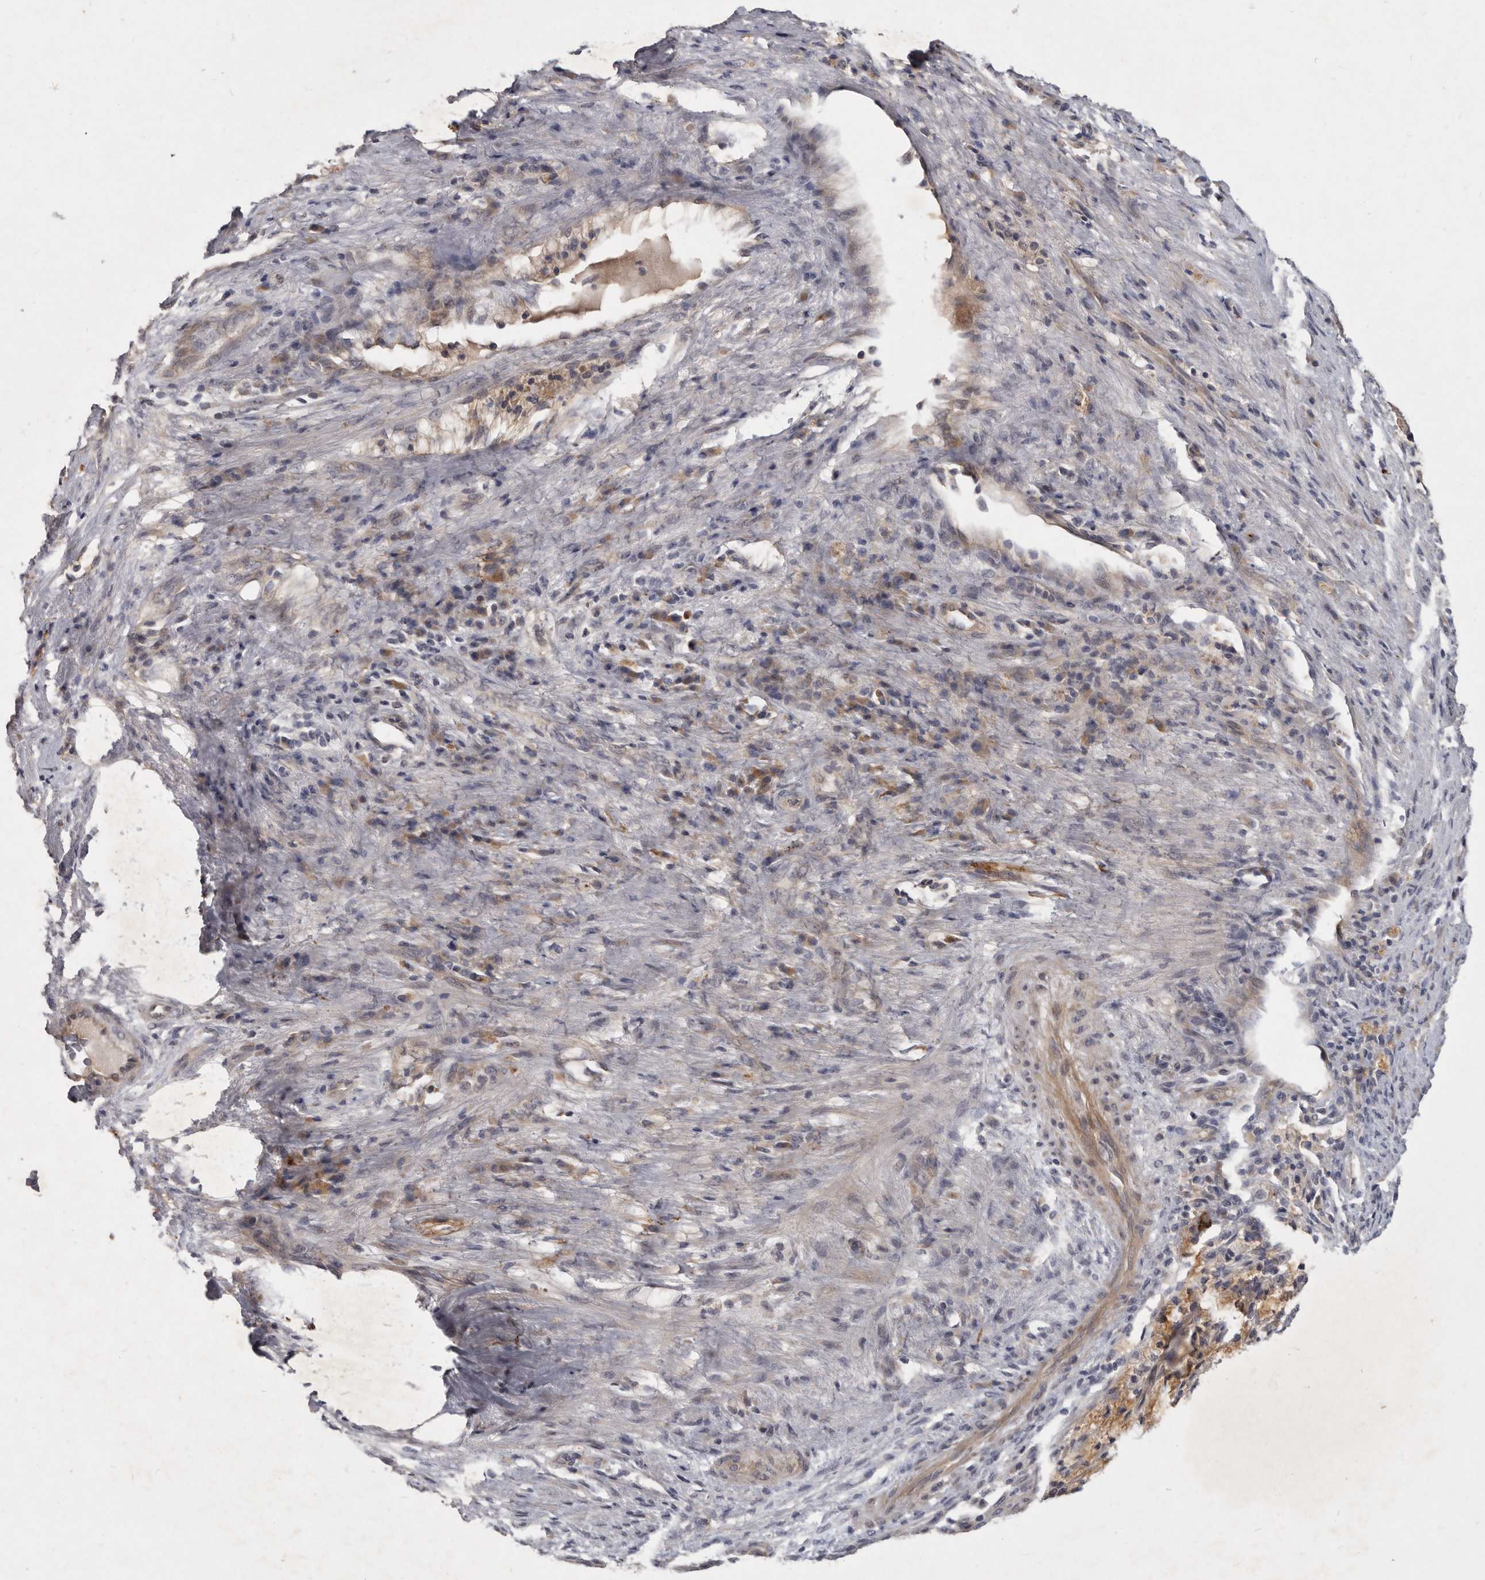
{"staining": {"intensity": "weak", "quantity": "<25%", "location": "cytoplasmic/membranous"}, "tissue": "liver cancer", "cell_type": "Tumor cells", "image_type": "cancer", "snomed": [{"axis": "morphology", "description": "Normal tissue, NOS"}, {"axis": "morphology", "description": "Cholangiocarcinoma"}, {"axis": "topography", "description": "Liver"}, {"axis": "topography", "description": "Peripheral nerve tissue"}], "caption": "An immunohistochemistry (IHC) image of cholangiocarcinoma (liver) is shown. There is no staining in tumor cells of cholangiocarcinoma (liver).", "gene": "SLC22A1", "patient": {"sex": "female", "age": 73}}